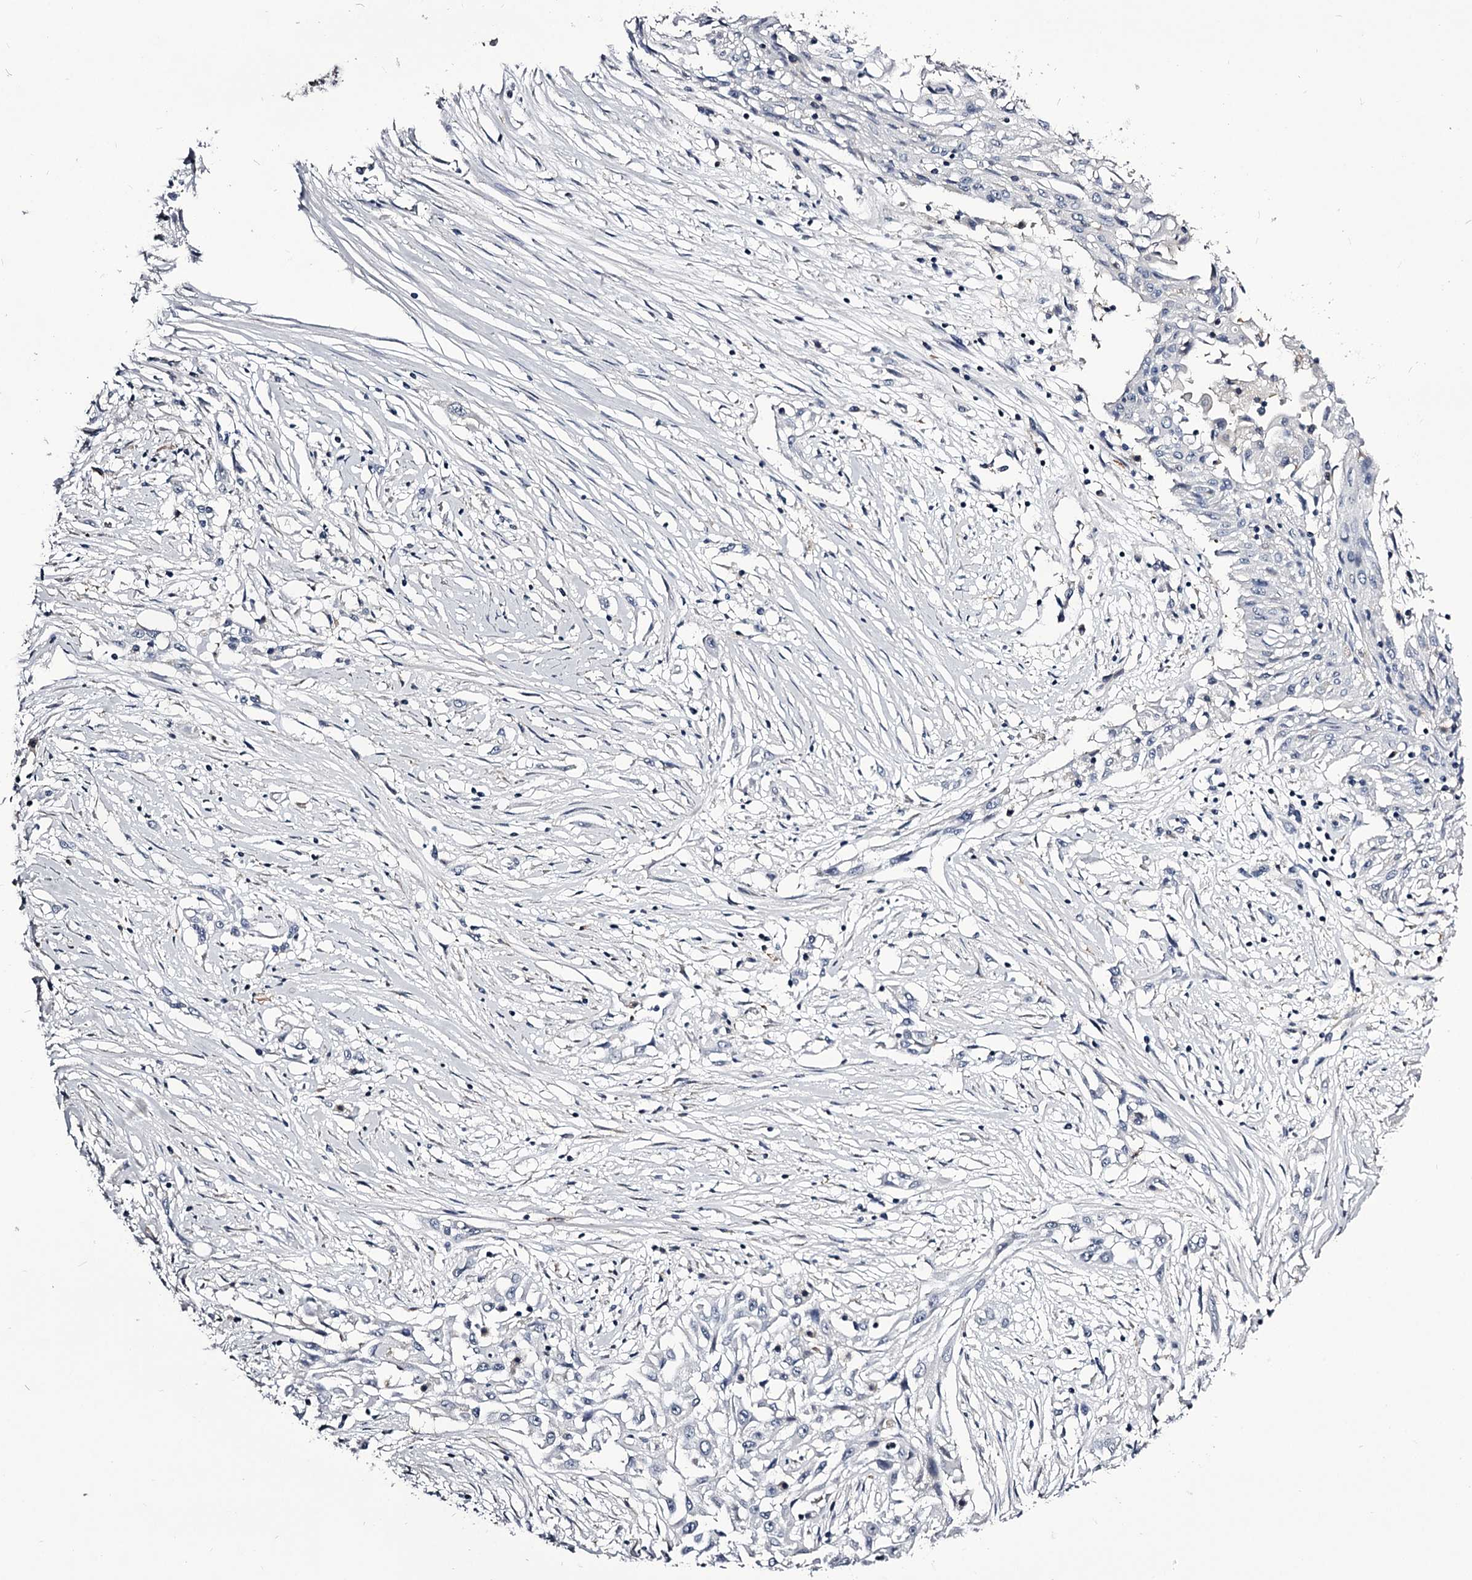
{"staining": {"intensity": "negative", "quantity": "none", "location": "none"}, "tissue": "skin cancer", "cell_type": "Tumor cells", "image_type": "cancer", "snomed": [{"axis": "morphology", "description": "Squamous cell carcinoma, NOS"}, {"axis": "morphology", "description": "Squamous cell carcinoma, metastatic, NOS"}, {"axis": "topography", "description": "Skin"}, {"axis": "topography", "description": "Lymph node"}], "caption": "An image of human metastatic squamous cell carcinoma (skin) is negative for staining in tumor cells.", "gene": "GSTO1", "patient": {"sex": "male", "age": 75}}